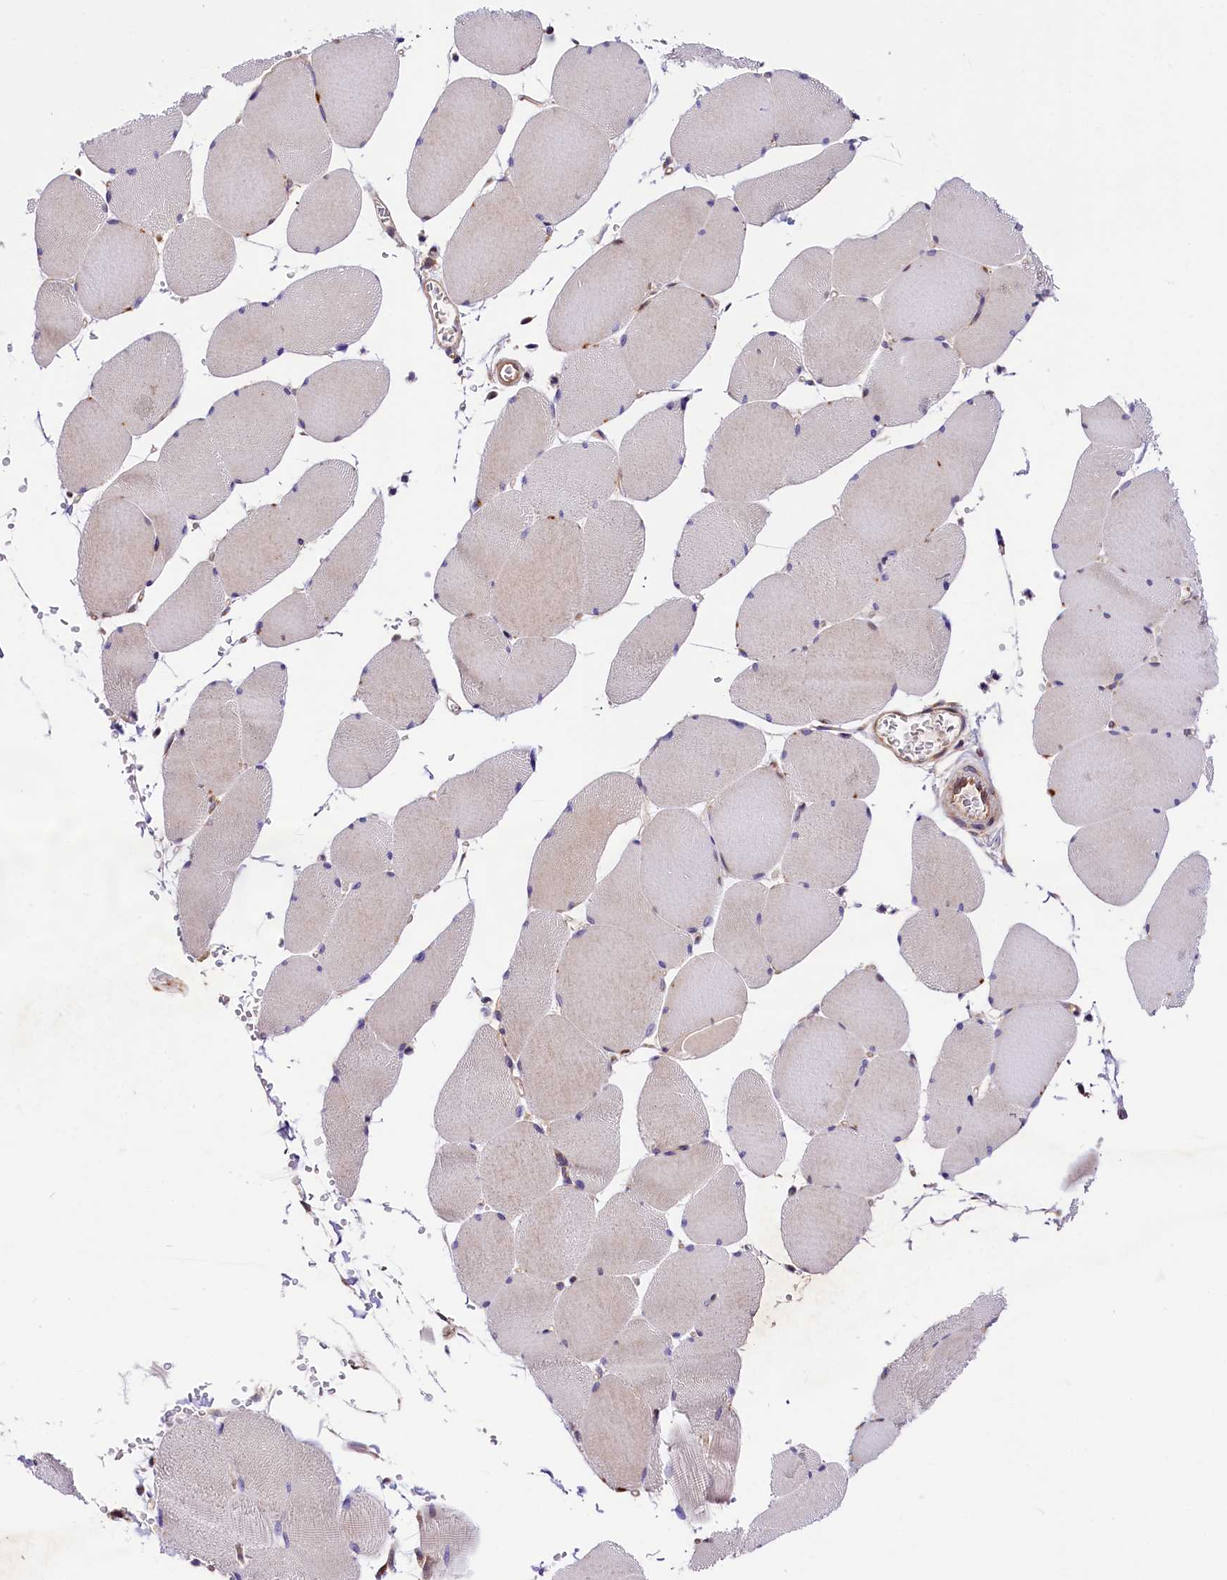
{"staining": {"intensity": "negative", "quantity": "none", "location": "none"}, "tissue": "skeletal muscle", "cell_type": "Myocytes", "image_type": "normal", "snomed": [{"axis": "morphology", "description": "Normal tissue, NOS"}, {"axis": "topography", "description": "Skeletal muscle"}, {"axis": "topography", "description": "Head-Neck"}], "caption": "Histopathology image shows no protein staining in myocytes of normal skeletal muscle.", "gene": "ARMC6", "patient": {"sex": "male", "age": 66}}